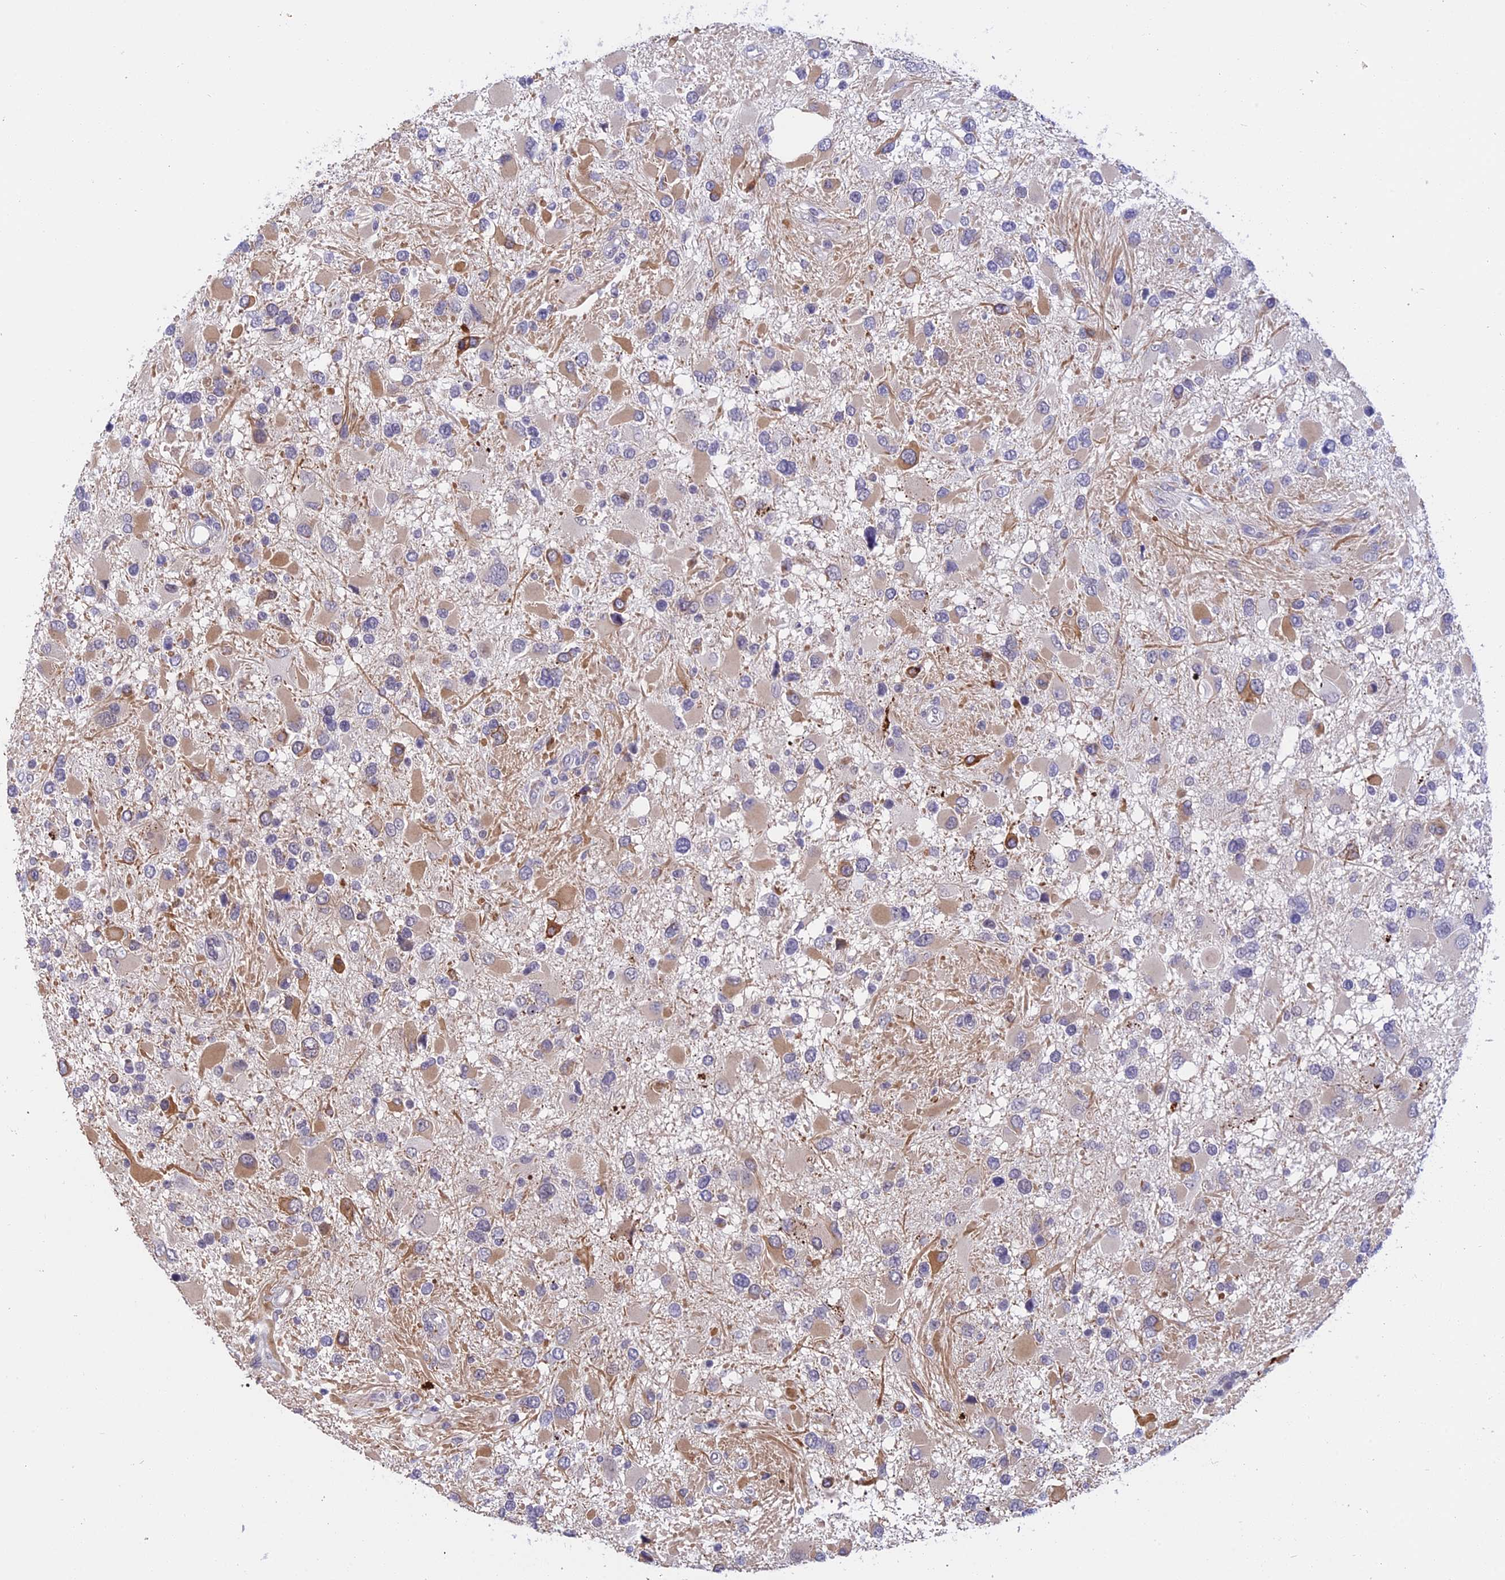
{"staining": {"intensity": "weak", "quantity": "25%-75%", "location": "cytoplasmic/membranous"}, "tissue": "glioma", "cell_type": "Tumor cells", "image_type": "cancer", "snomed": [{"axis": "morphology", "description": "Glioma, malignant, High grade"}, {"axis": "topography", "description": "Brain"}], "caption": "A micrograph of human malignant high-grade glioma stained for a protein reveals weak cytoplasmic/membranous brown staining in tumor cells.", "gene": "POLR2C", "patient": {"sex": "male", "age": 53}}